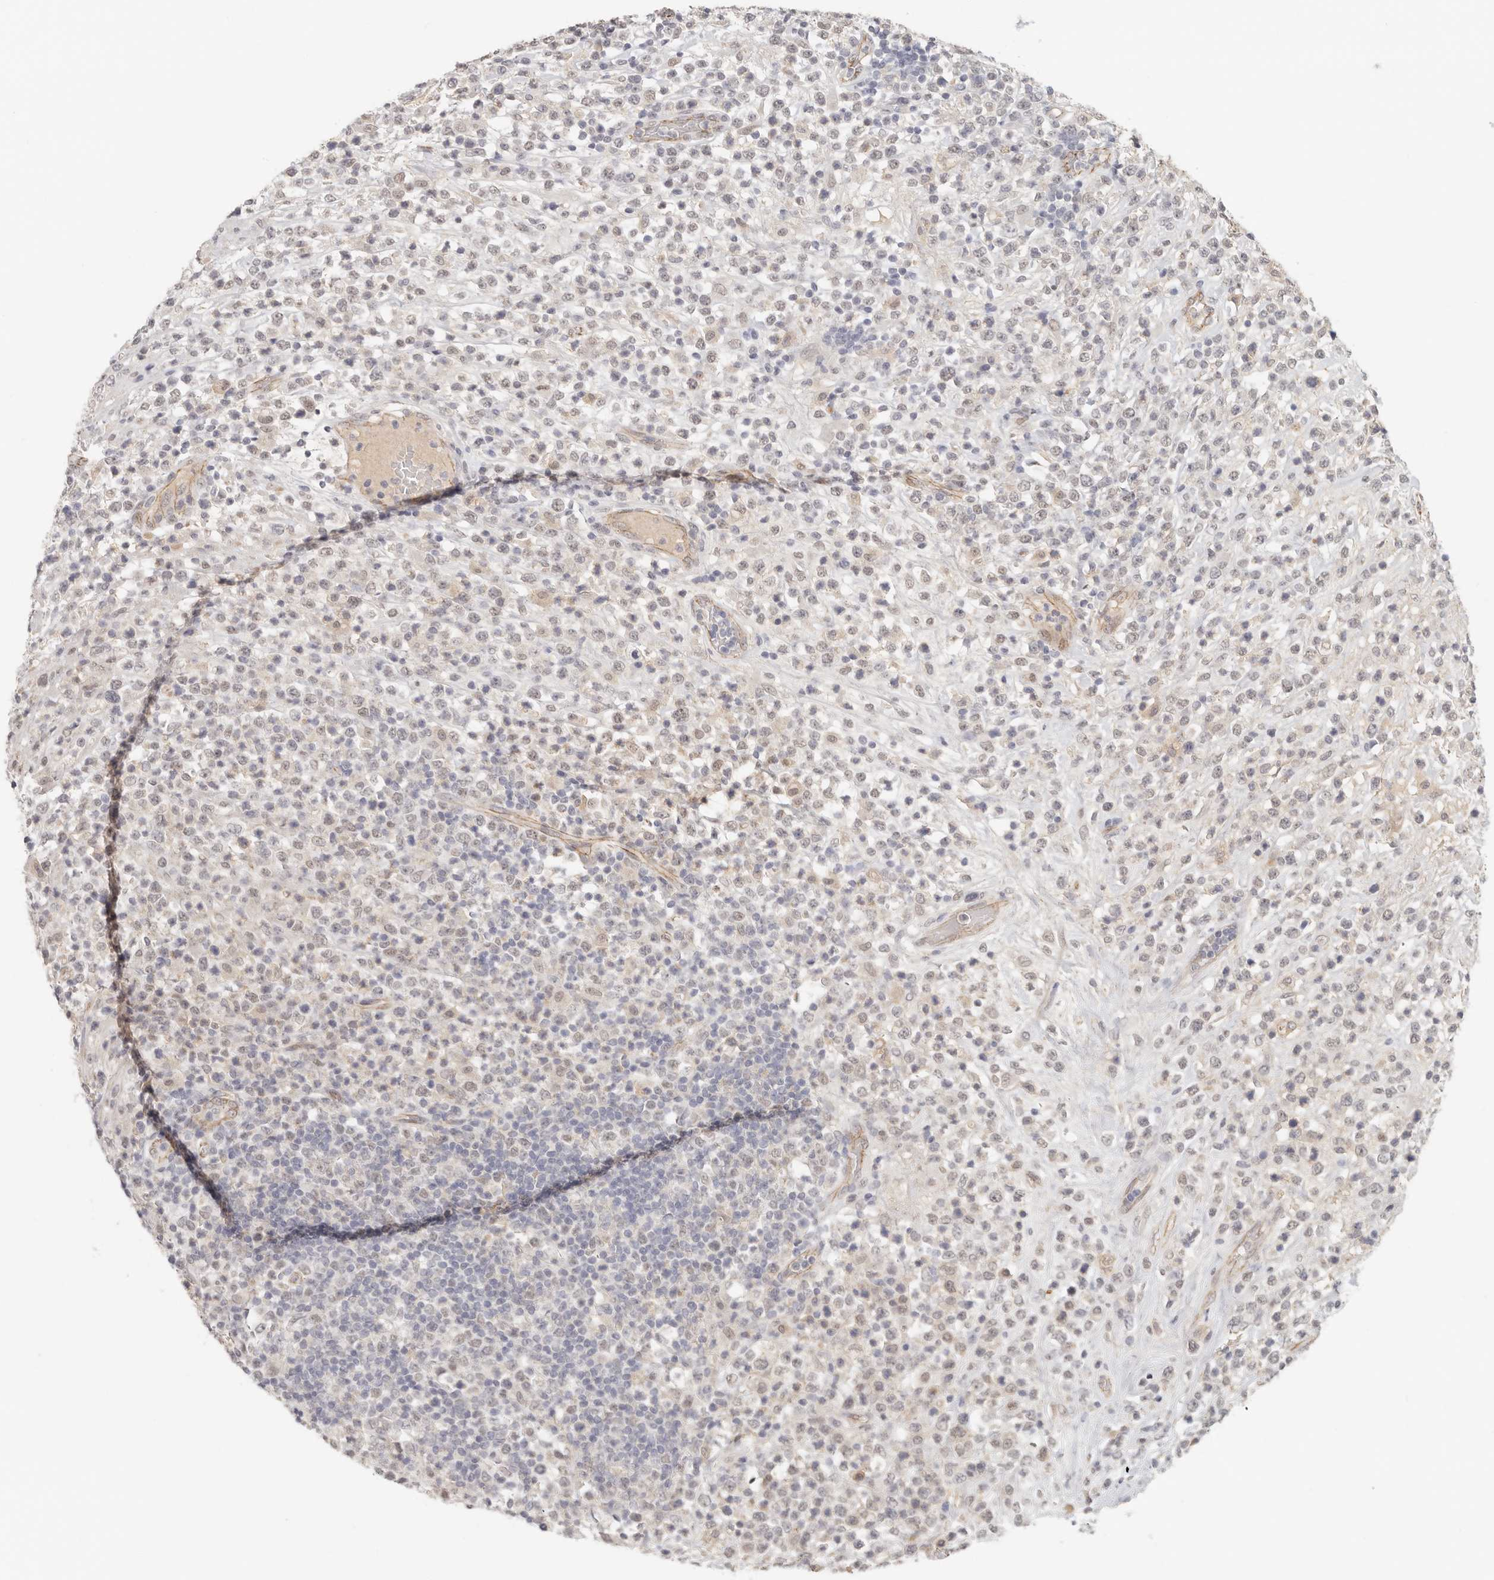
{"staining": {"intensity": "negative", "quantity": "none", "location": "none"}, "tissue": "lymphoma", "cell_type": "Tumor cells", "image_type": "cancer", "snomed": [{"axis": "morphology", "description": "Malignant lymphoma, non-Hodgkin's type, High grade"}, {"axis": "topography", "description": "Colon"}], "caption": "The IHC photomicrograph has no significant expression in tumor cells of lymphoma tissue. Nuclei are stained in blue.", "gene": "ANXA9", "patient": {"sex": "female", "age": 53}}